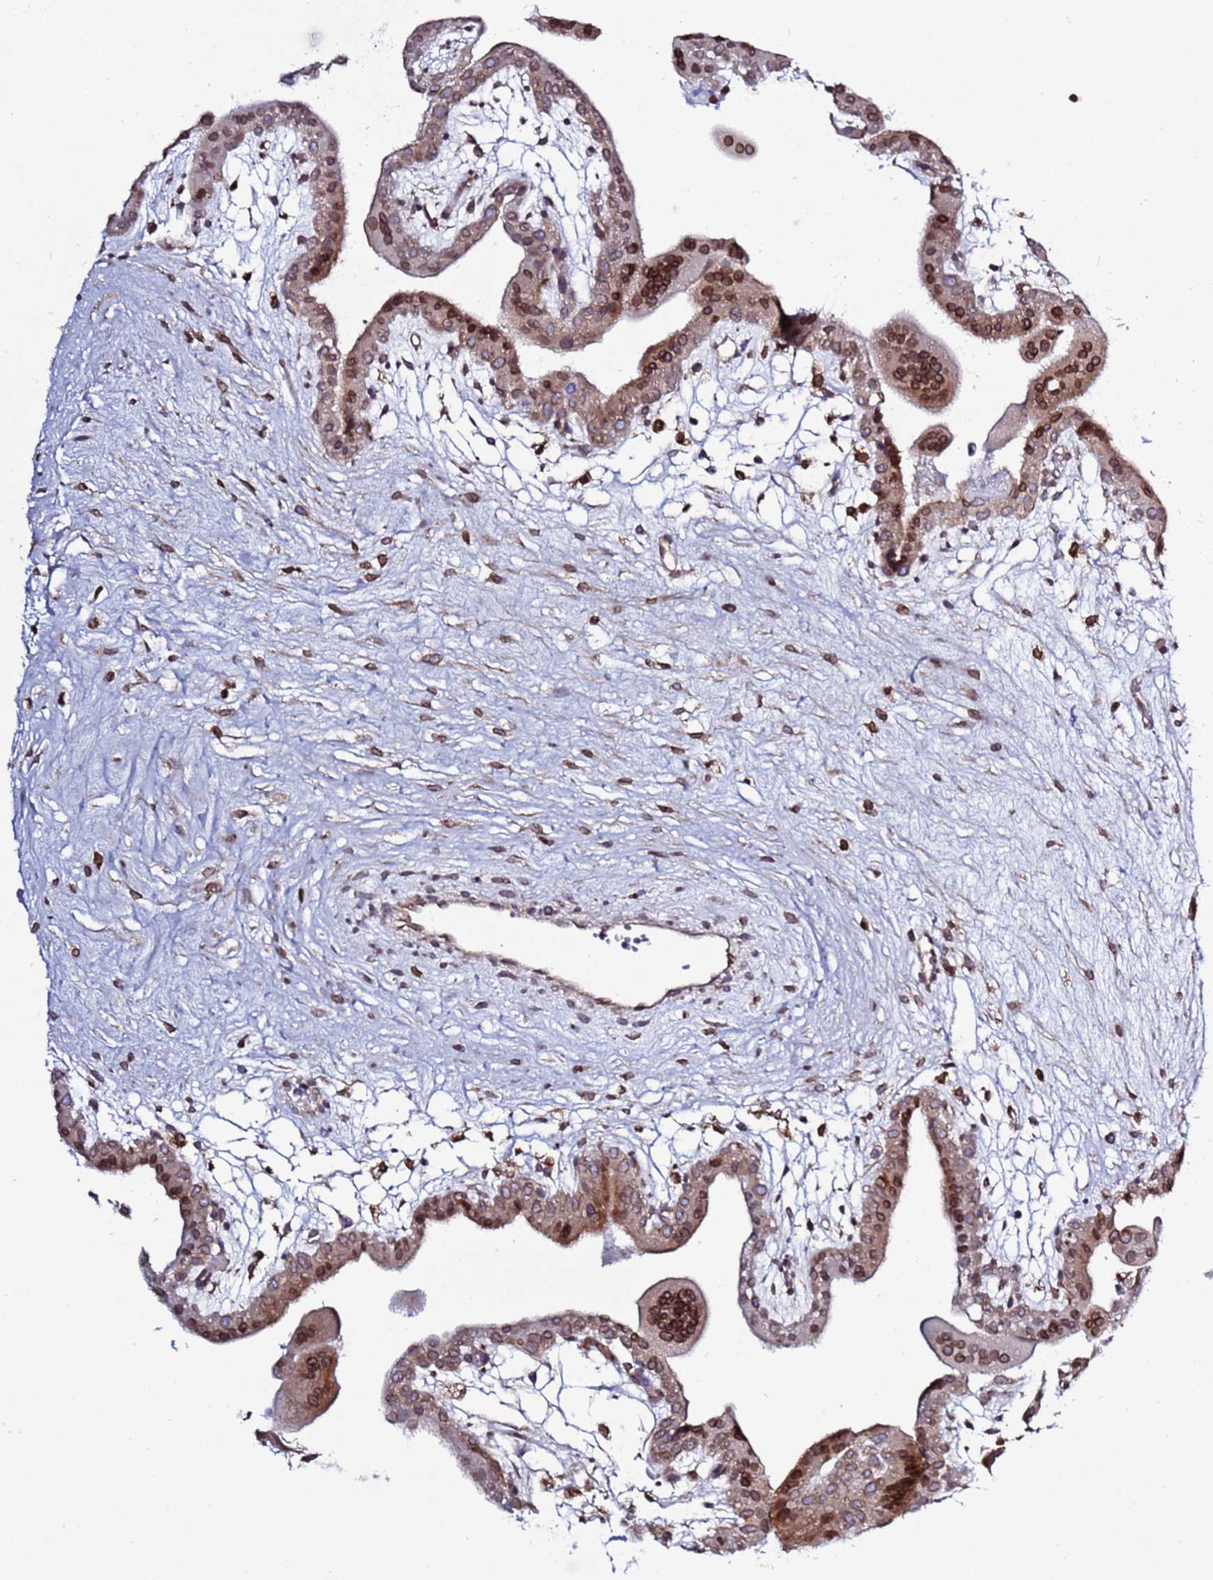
{"staining": {"intensity": "moderate", "quantity": ">75%", "location": "cytoplasmic/membranous"}, "tissue": "placenta", "cell_type": "Decidual cells", "image_type": "normal", "snomed": [{"axis": "morphology", "description": "Normal tissue, NOS"}, {"axis": "topography", "description": "Placenta"}], "caption": "Placenta stained for a protein exhibits moderate cytoplasmic/membranous positivity in decidual cells.", "gene": "TOR1AIP1", "patient": {"sex": "female", "age": 18}}